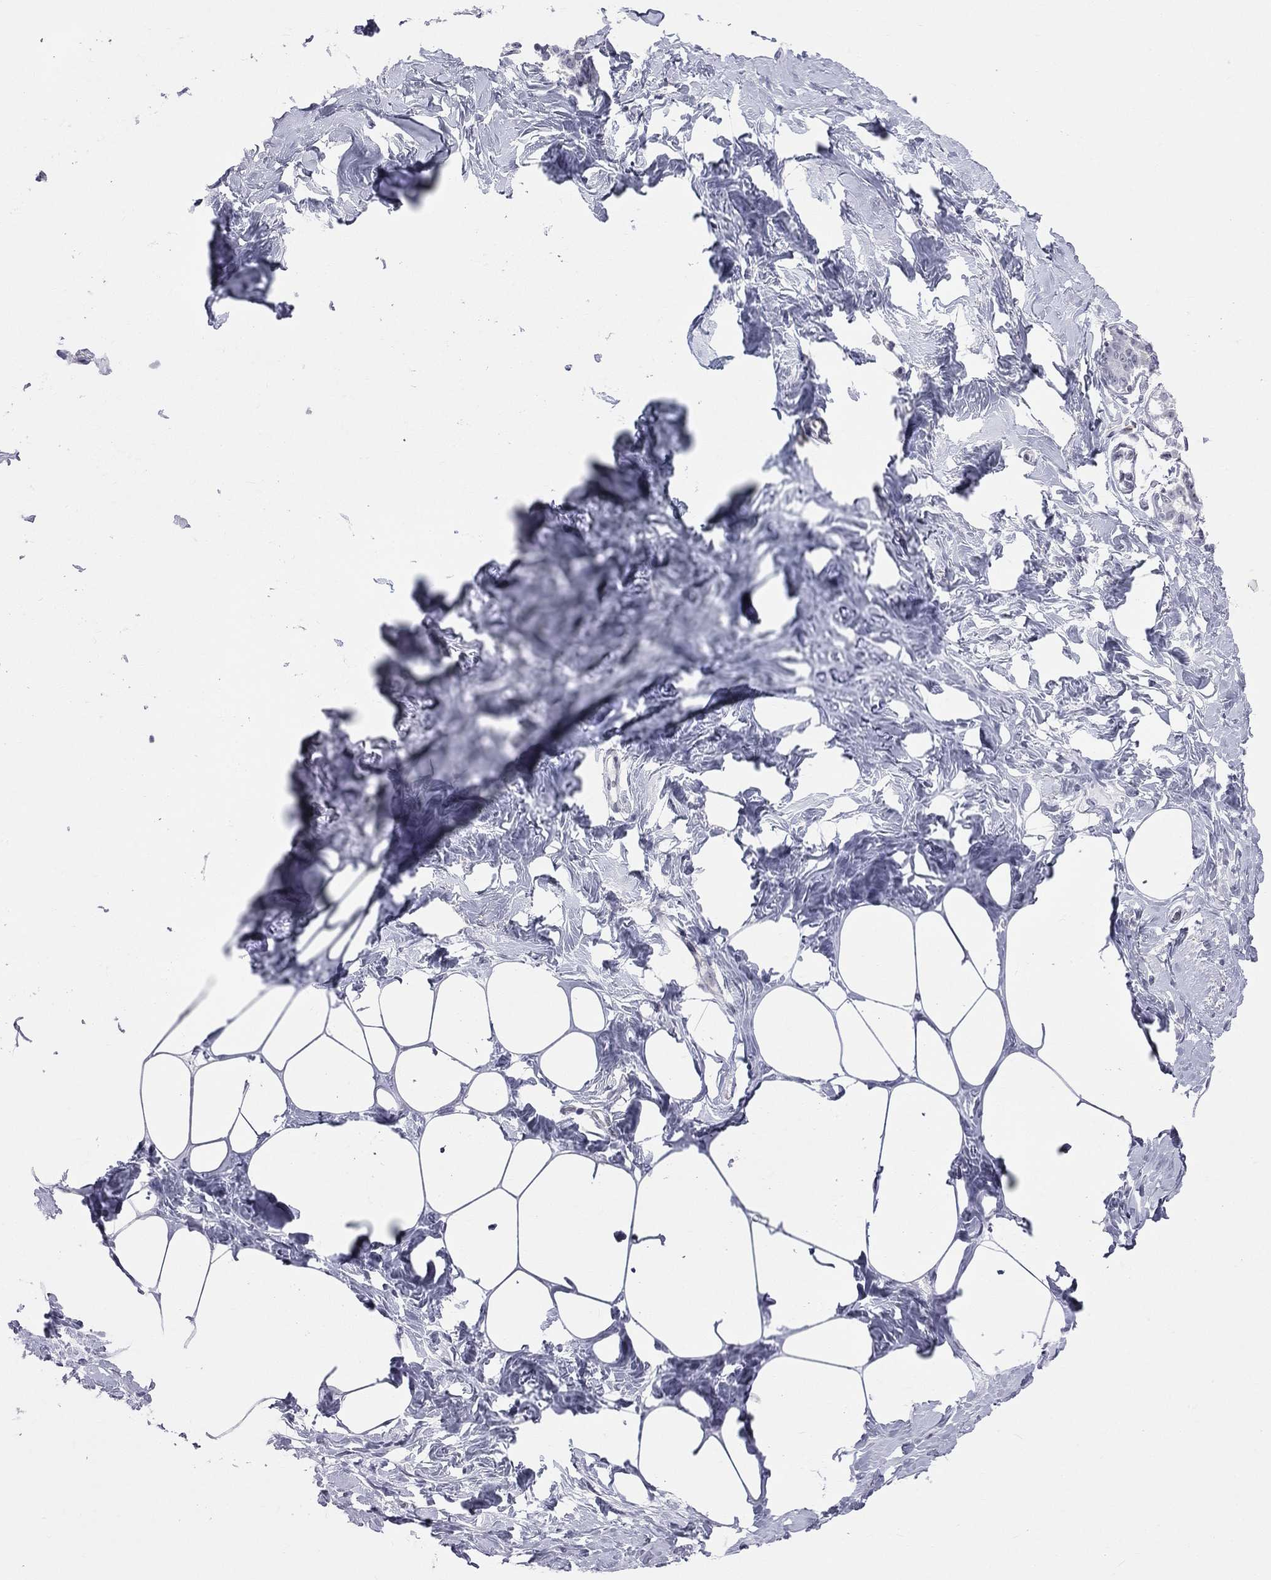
{"staining": {"intensity": "negative", "quantity": "none", "location": "none"}, "tissue": "breast", "cell_type": "Adipocytes", "image_type": "normal", "snomed": [{"axis": "morphology", "description": "Normal tissue, NOS"}, {"axis": "morphology", "description": "Lobular carcinoma, in situ"}, {"axis": "topography", "description": "Breast"}], "caption": "IHC histopathology image of benign breast stained for a protein (brown), which displays no expression in adipocytes. The staining is performed using DAB (3,3'-diaminobenzidine) brown chromogen with nuclei counter-stained in using hematoxylin.", "gene": "CD22", "patient": {"sex": "female", "age": 35}}